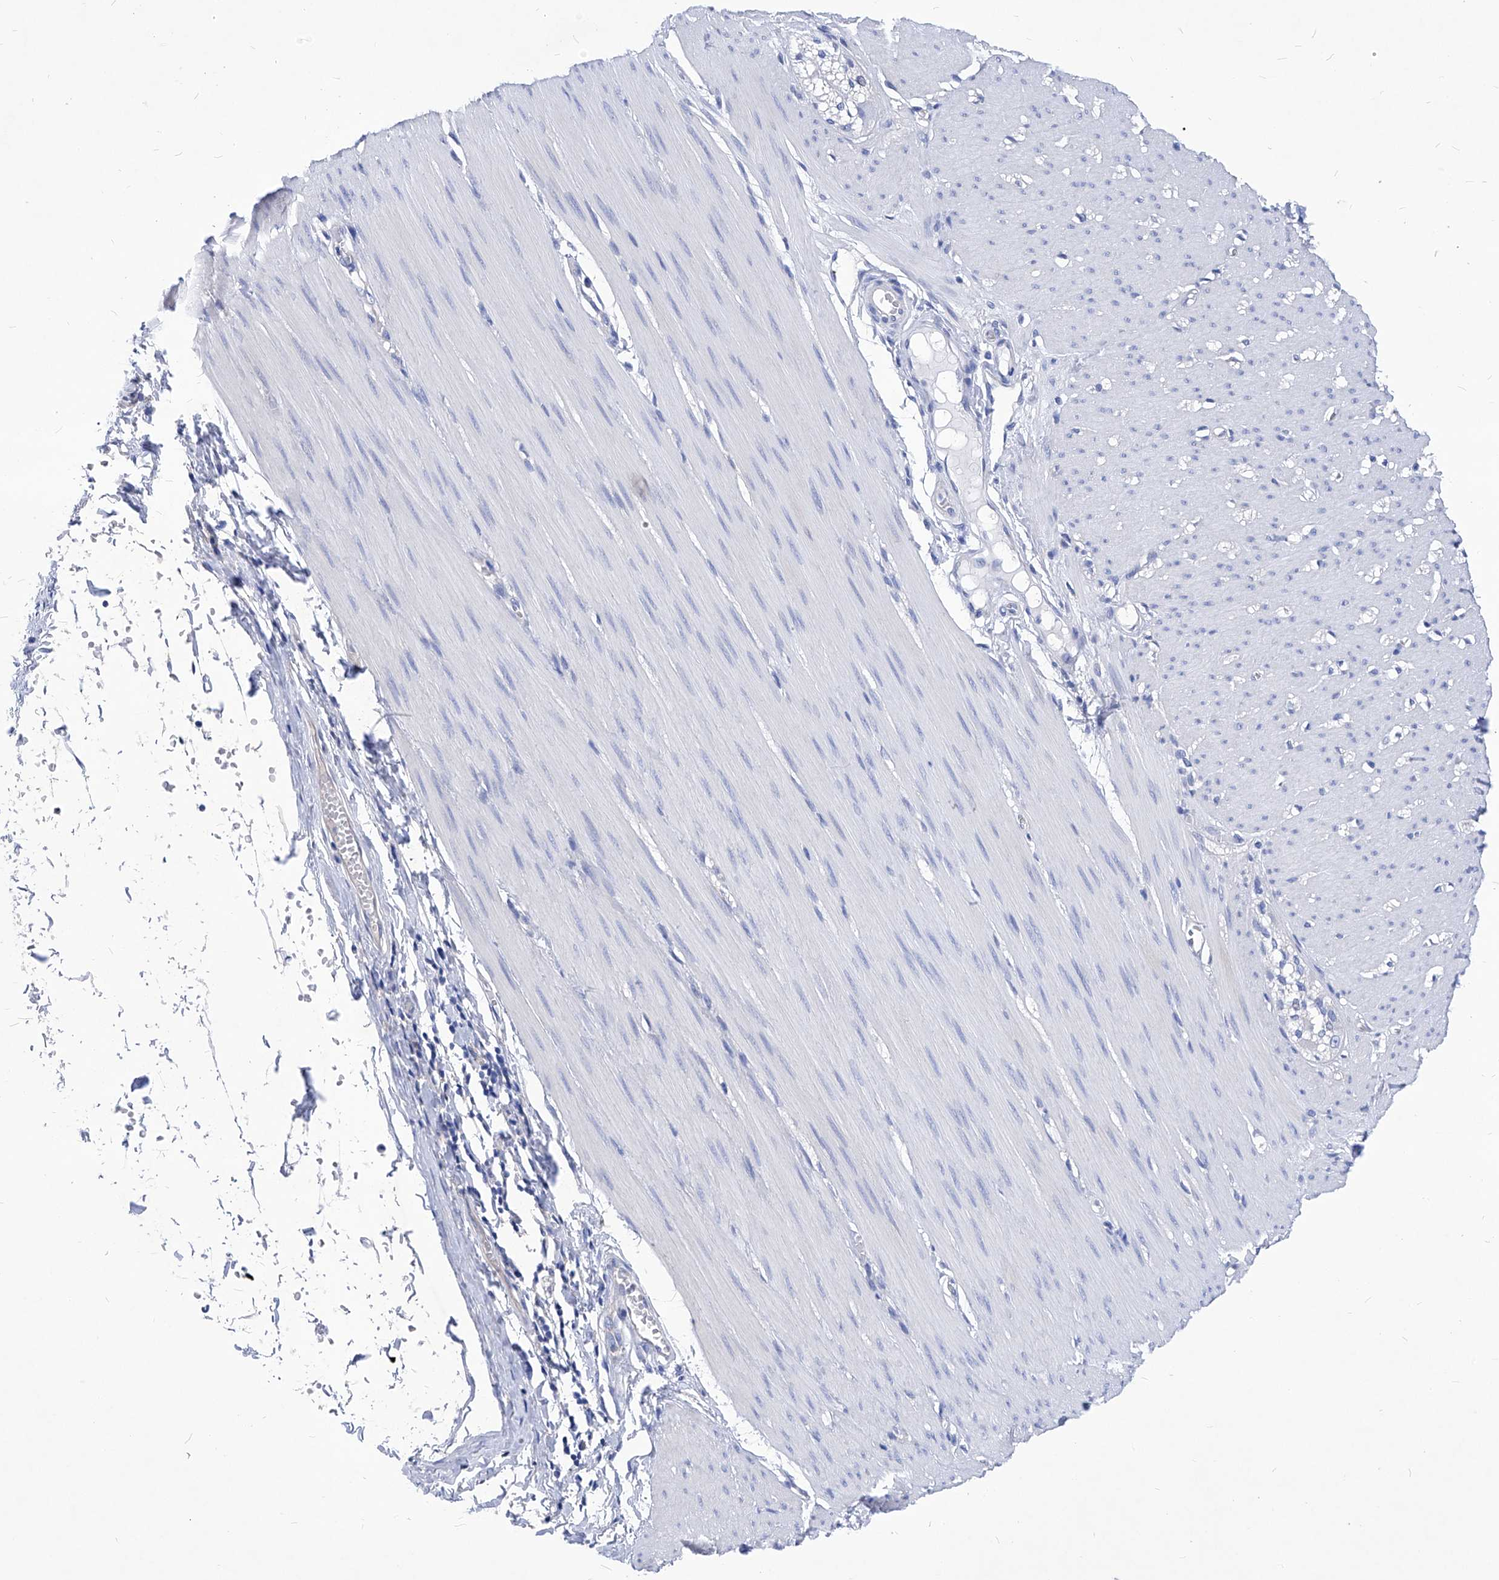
{"staining": {"intensity": "negative", "quantity": "none", "location": "none"}, "tissue": "smooth muscle", "cell_type": "Smooth muscle cells", "image_type": "normal", "snomed": [{"axis": "morphology", "description": "Normal tissue, NOS"}, {"axis": "morphology", "description": "Adenocarcinoma, NOS"}, {"axis": "topography", "description": "Colon"}, {"axis": "topography", "description": "Peripheral nerve tissue"}], "caption": "High magnification brightfield microscopy of unremarkable smooth muscle stained with DAB (3,3'-diaminobenzidine) (brown) and counterstained with hematoxylin (blue): smooth muscle cells show no significant staining.", "gene": "XPNPEP1", "patient": {"sex": "male", "age": 14}}